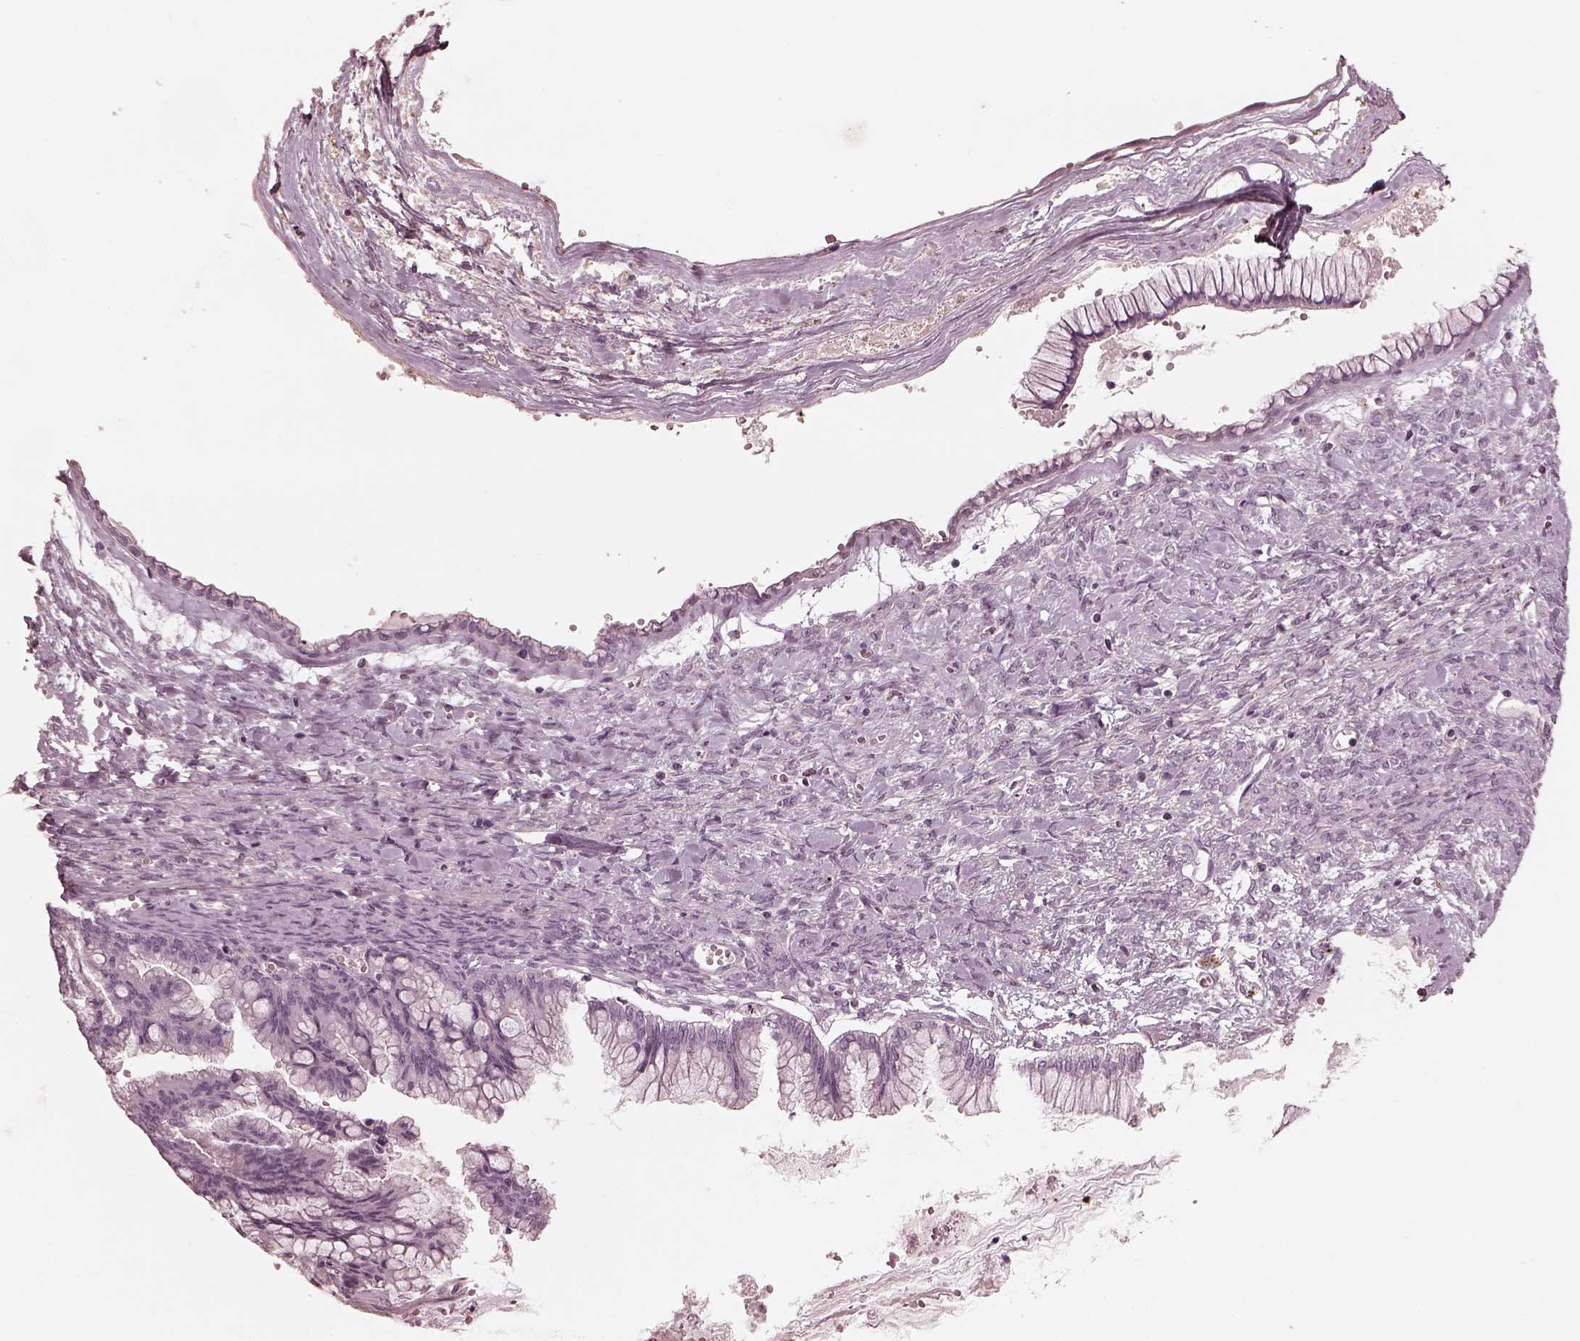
{"staining": {"intensity": "negative", "quantity": "none", "location": "none"}, "tissue": "ovarian cancer", "cell_type": "Tumor cells", "image_type": "cancer", "snomed": [{"axis": "morphology", "description": "Cystadenocarcinoma, mucinous, NOS"}, {"axis": "topography", "description": "Ovary"}], "caption": "DAB immunohistochemical staining of human mucinous cystadenocarcinoma (ovarian) exhibits no significant staining in tumor cells.", "gene": "ADRB3", "patient": {"sex": "female", "age": 67}}